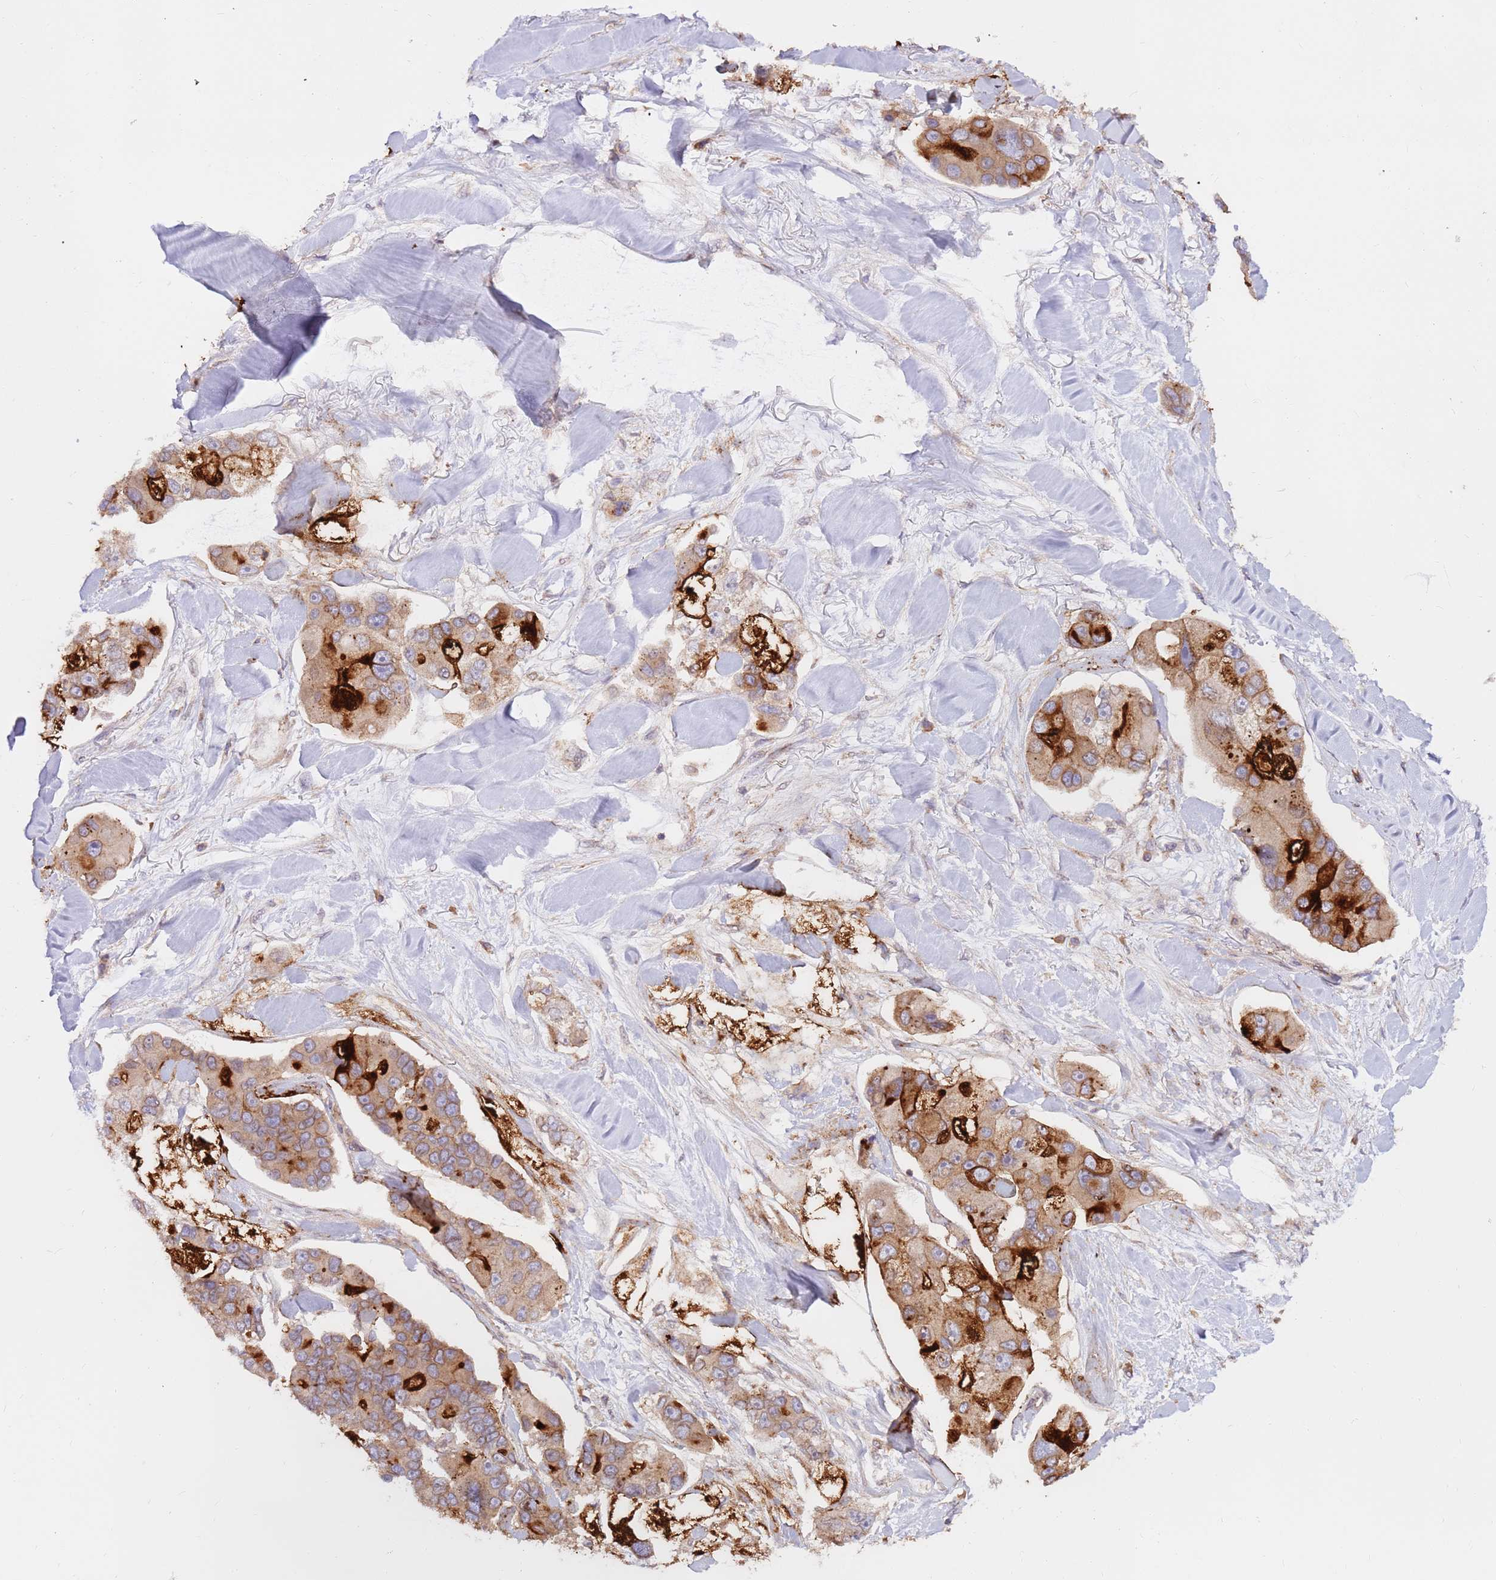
{"staining": {"intensity": "strong", "quantity": "25%-75%", "location": "cytoplasmic/membranous"}, "tissue": "lung cancer", "cell_type": "Tumor cells", "image_type": "cancer", "snomed": [{"axis": "morphology", "description": "Adenocarcinoma, NOS"}, {"axis": "topography", "description": "Lung"}], "caption": "Human lung adenocarcinoma stained with a protein marker shows strong staining in tumor cells.", "gene": "DDX19B", "patient": {"sex": "female", "age": 54}}